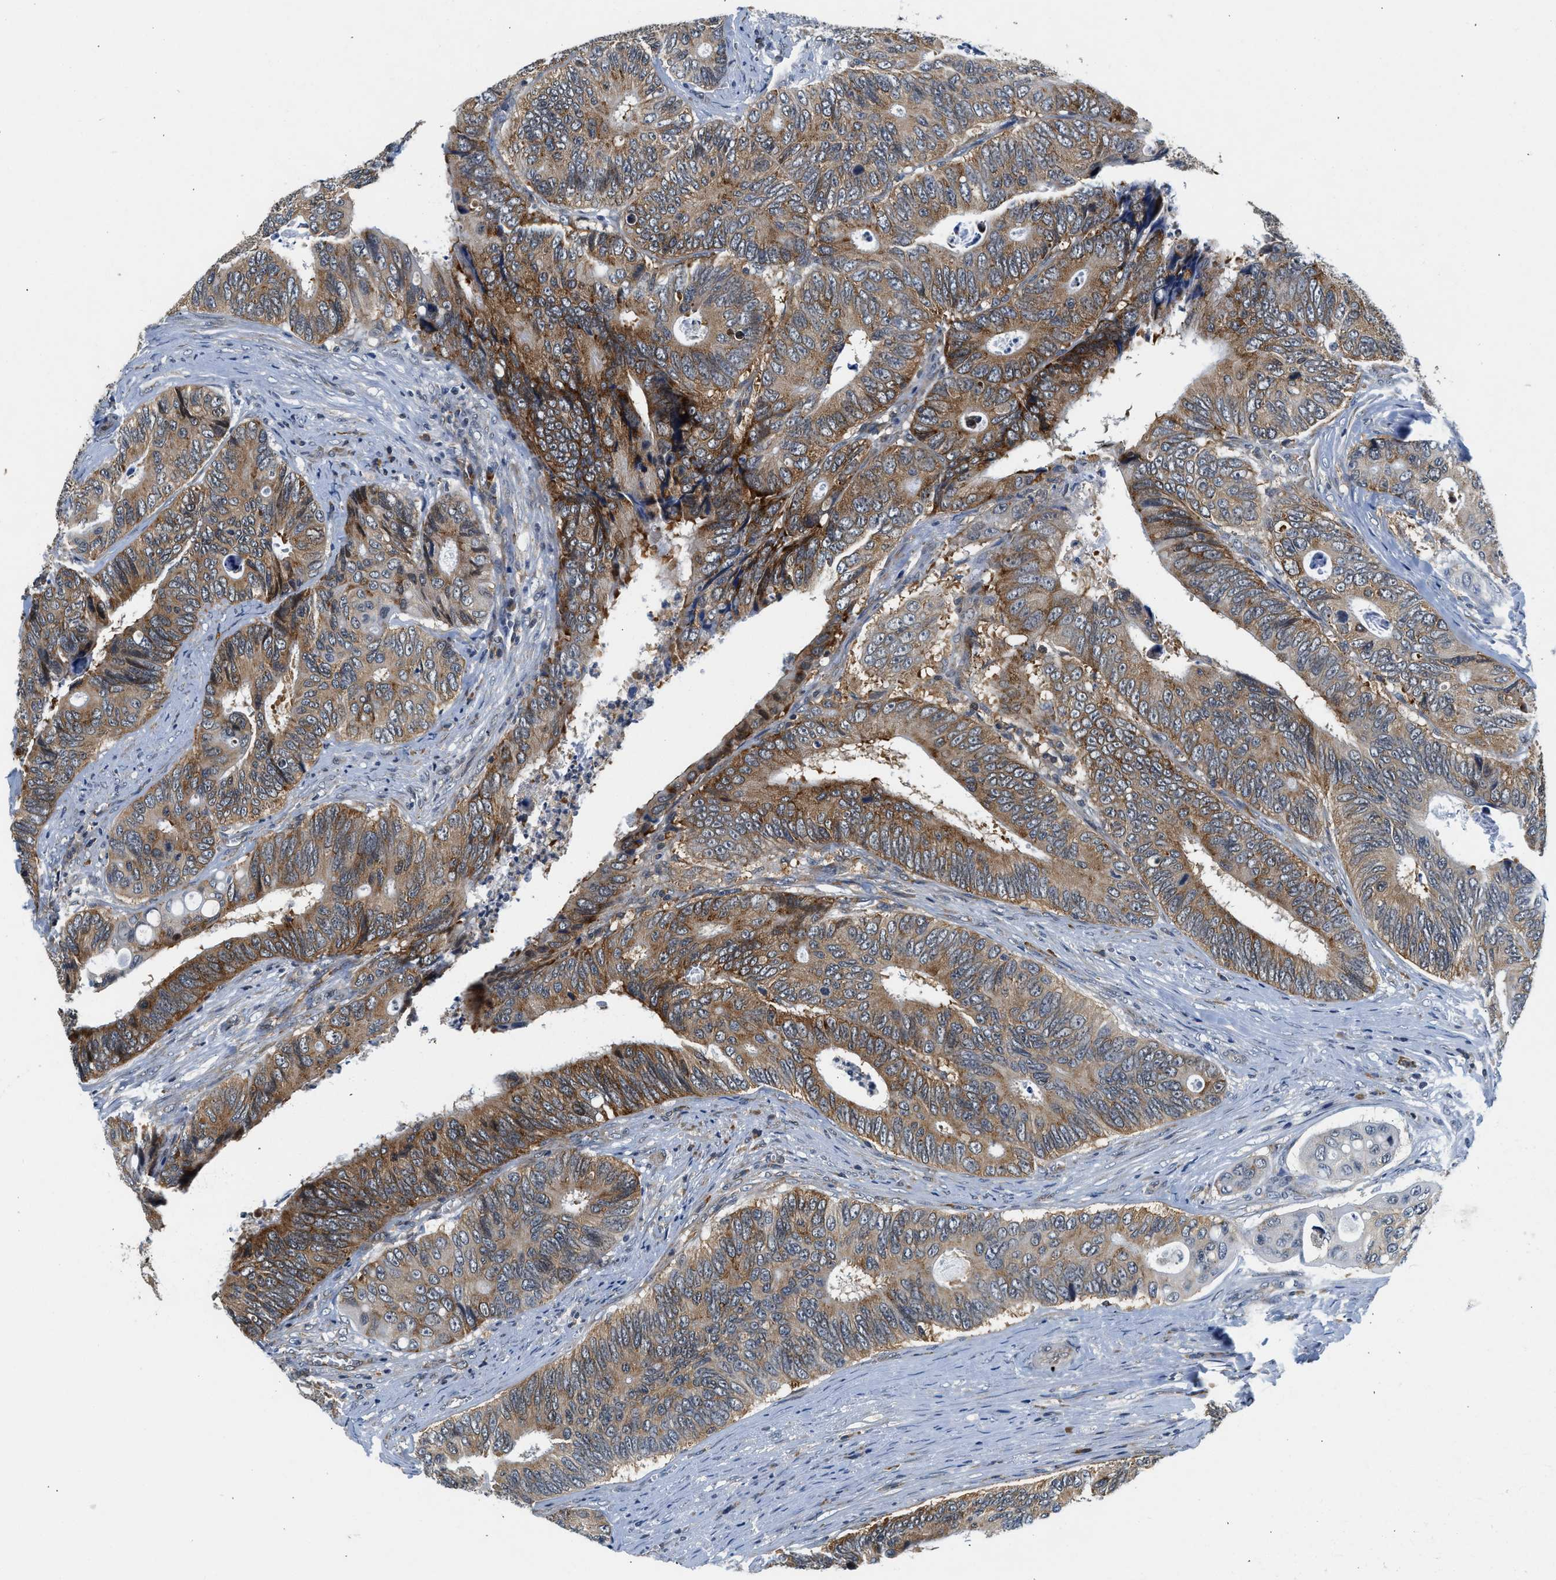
{"staining": {"intensity": "moderate", "quantity": ">75%", "location": "cytoplasmic/membranous"}, "tissue": "colorectal cancer", "cell_type": "Tumor cells", "image_type": "cancer", "snomed": [{"axis": "morphology", "description": "Inflammation, NOS"}, {"axis": "morphology", "description": "Adenocarcinoma, NOS"}, {"axis": "topography", "description": "Colon"}], "caption": "This is a photomicrograph of IHC staining of adenocarcinoma (colorectal), which shows moderate expression in the cytoplasmic/membranous of tumor cells.", "gene": "PA2G4", "patient": {"sex": "male", "age": 72}}